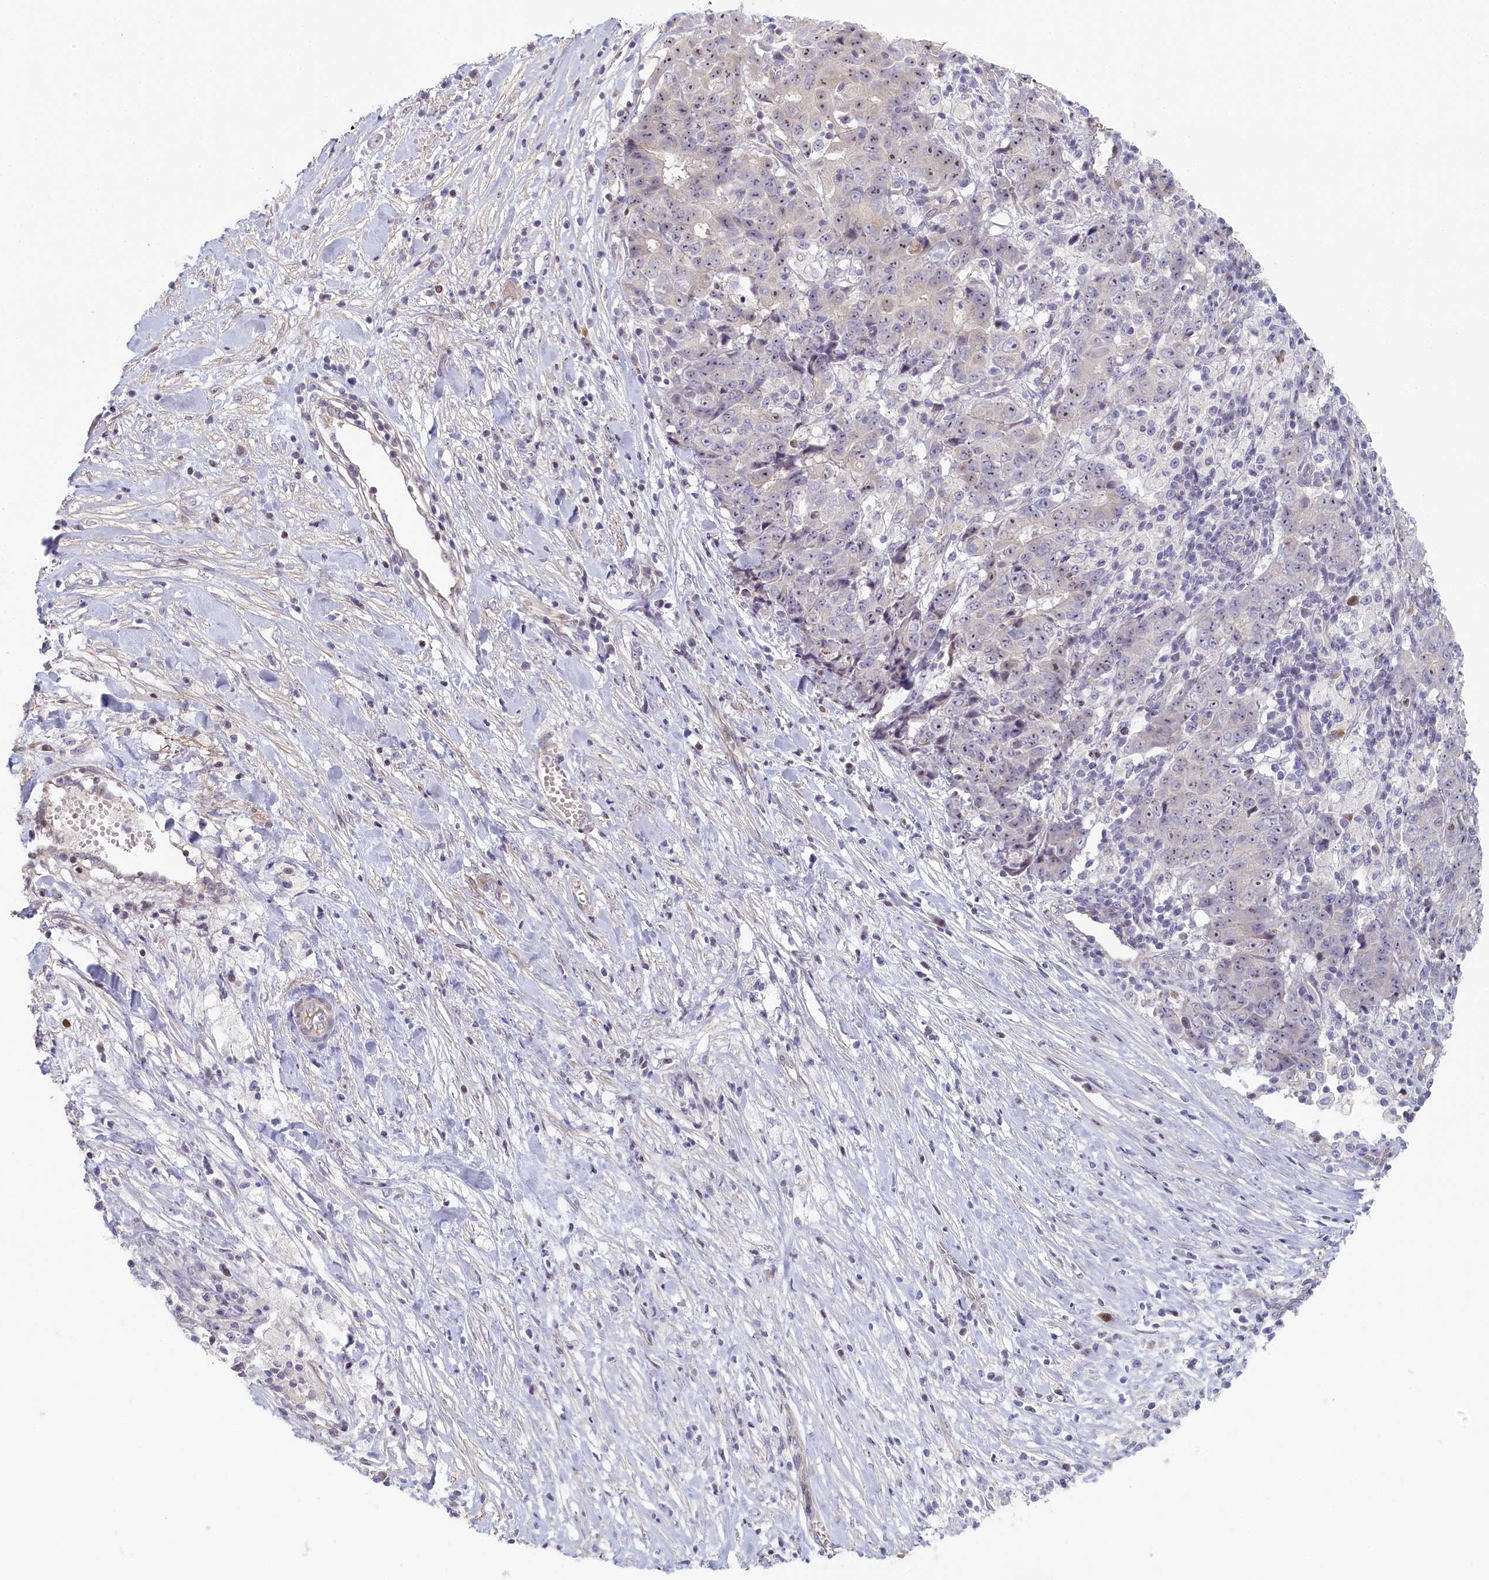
{"staining": {"intensity": "moderate", "quantity": "<25%", "location": "nuclear"}, "tissue": "ovarian cancer", "cell_type": "Tumor cells", "image_type": "cancer", "snomed": [{"axis": "morphology", "description": "Carcinoma, endometroid"}, {"axis": "topography", "description": "Ovary"}], "caption": "This is a photomicrograph of immunohistochemistry staining of endometroid carcinoma (ovarian), which shows moderate staining in the nuclear of tumor cells.", "gene": "INTS4", "patient": {"sex": "female", "age": 42}}